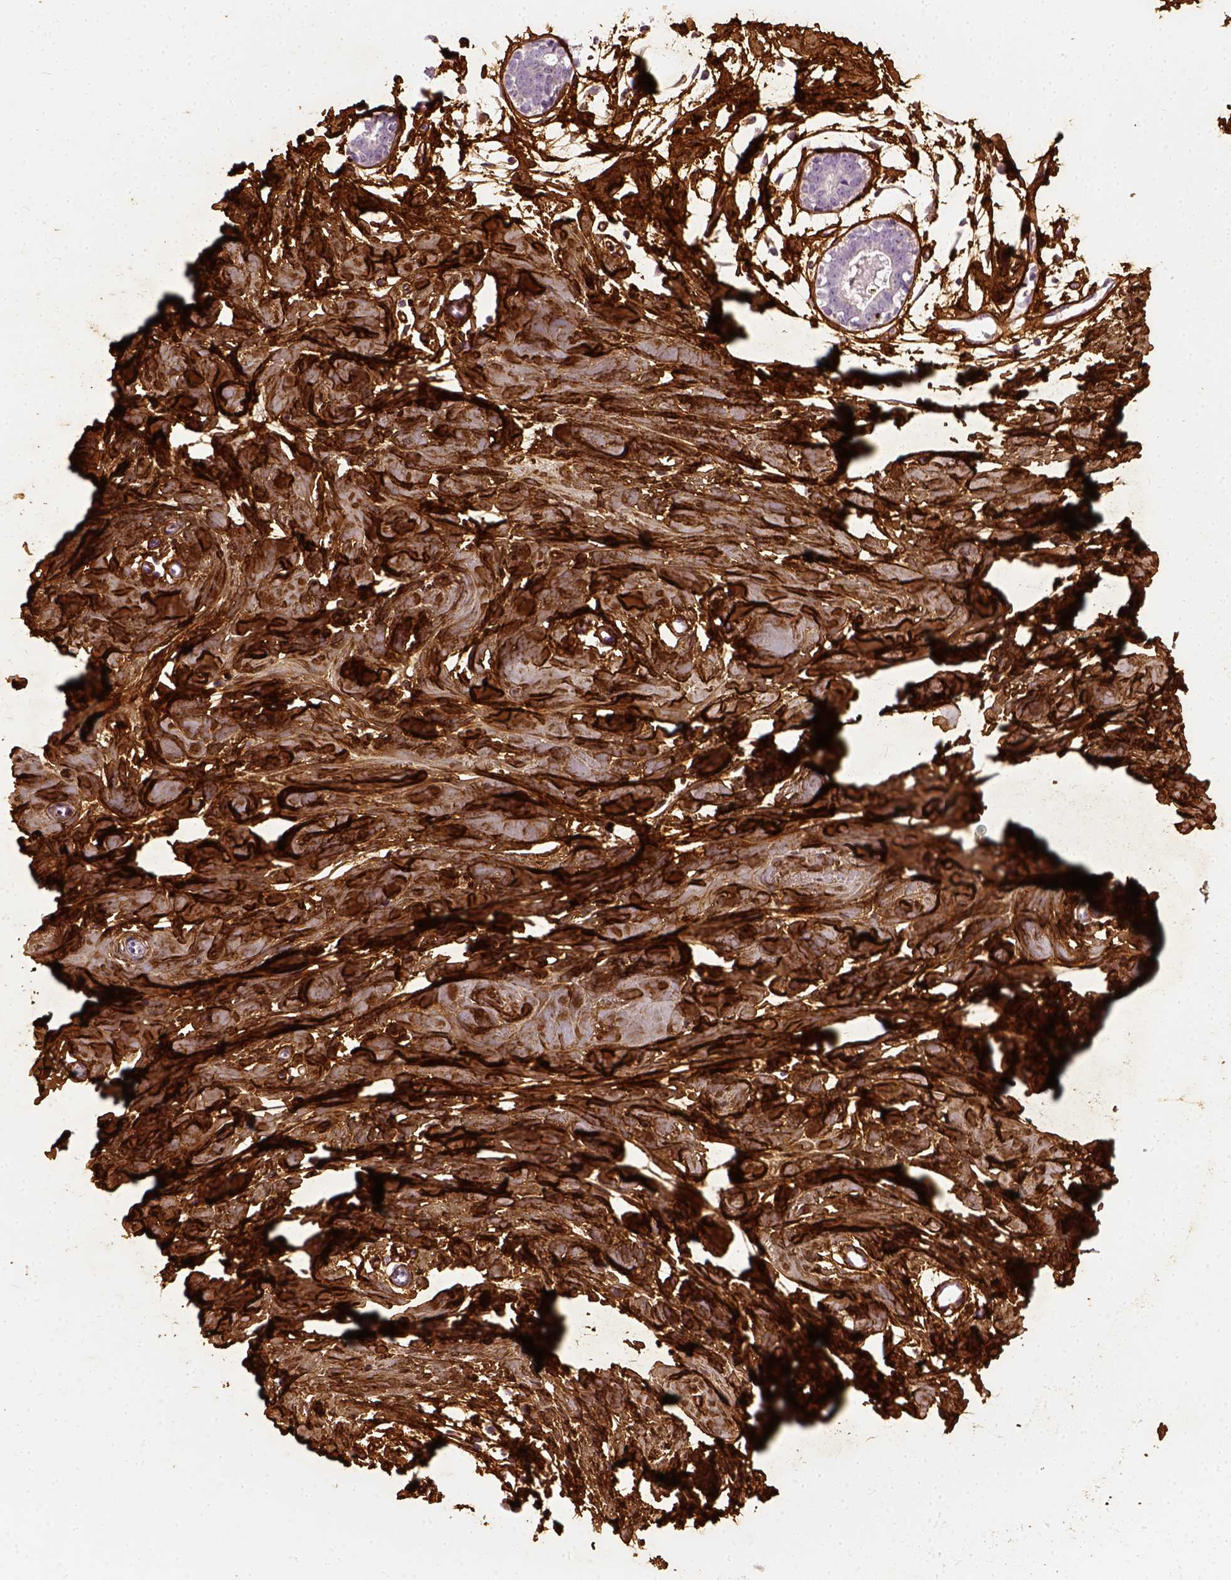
{"staining": {"intensity": "strong", "quantity": ">75%", "location": "cytoplasmic/membranous"}, "tissue": "breast", "cell_type": "Adipocytes", "image_type": "normal", "snomed": [{"axis": "morphology", "description": "Normal tissue, NOS"}, {"axis": "topography", "description": "Breast"}], "caption": "Strong cytoplasmic/membranous protein positivity is identified in about >75% of adipocytes in breast.", "gene": "COL6A2", "patient": {"sex": "female", "age": 27}}